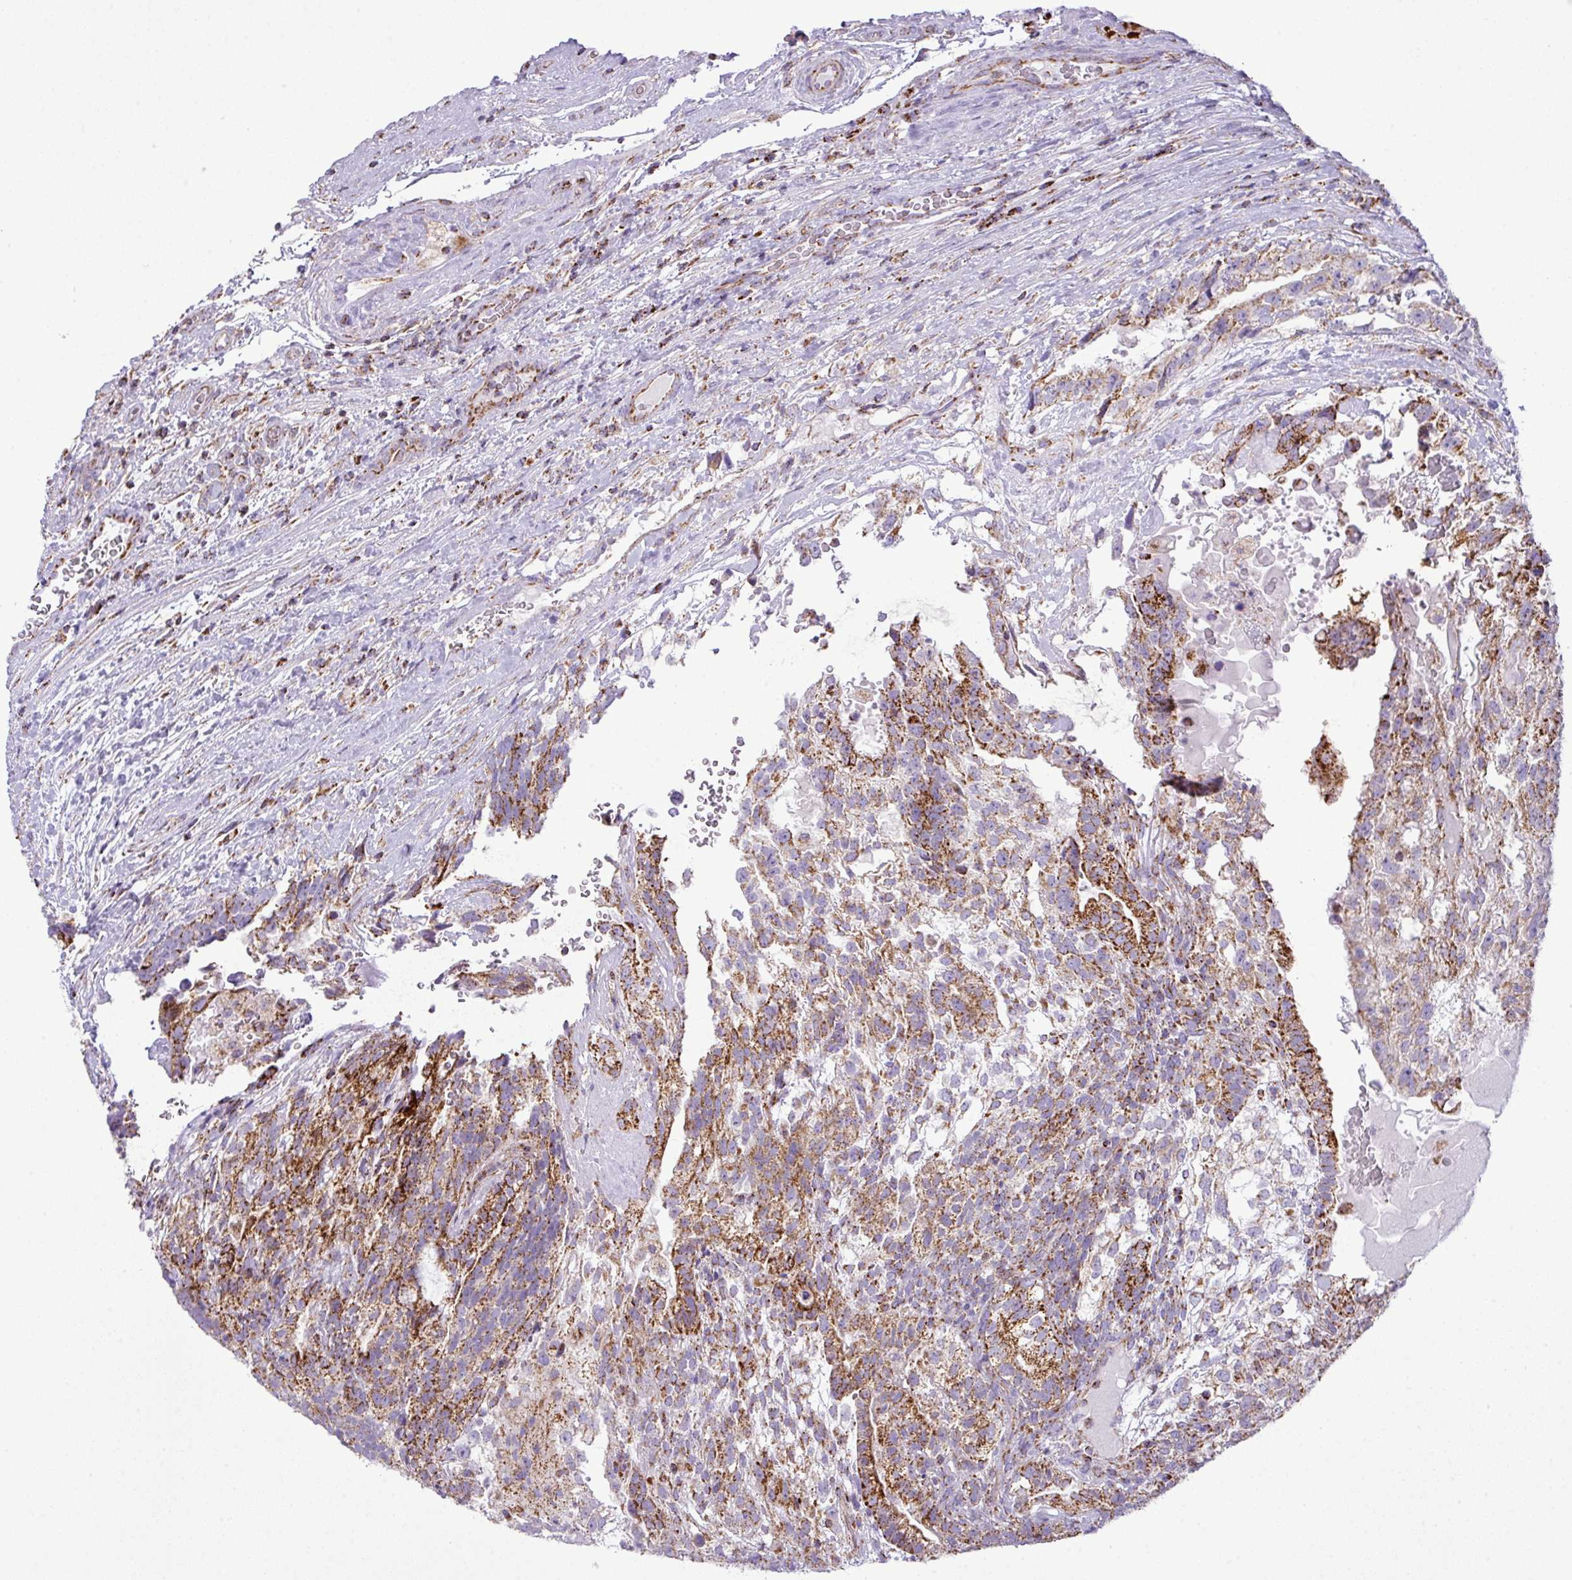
{"staining": {"intensity": "strong", "quantity": ">75%", "location": "cytoplasmic/membranous"}, "tissue": "testis cancer", "cell_type": "Tumor cells", "image_type": "cancer", "snomed": [{"axis": "morphology", "description": "Seminoma, NOS"}, {"axis": "morphology", "description": "Carcinoma, Embryonal, NOS"}, {"axis": "topography", "description": "Testis"}], "caption": "High-magnification brightfield microscopy of testis cancer stained with DAB (3,3'-diaminobenzidine) (brown) and counterstained with hematoxylin (blue). tumor cells exhibit strong cytoplasmic/membranous staining is seen in about>75% of cells.", "gene": "ZNF81", "patient": {"sex": "male", "age": 41}}